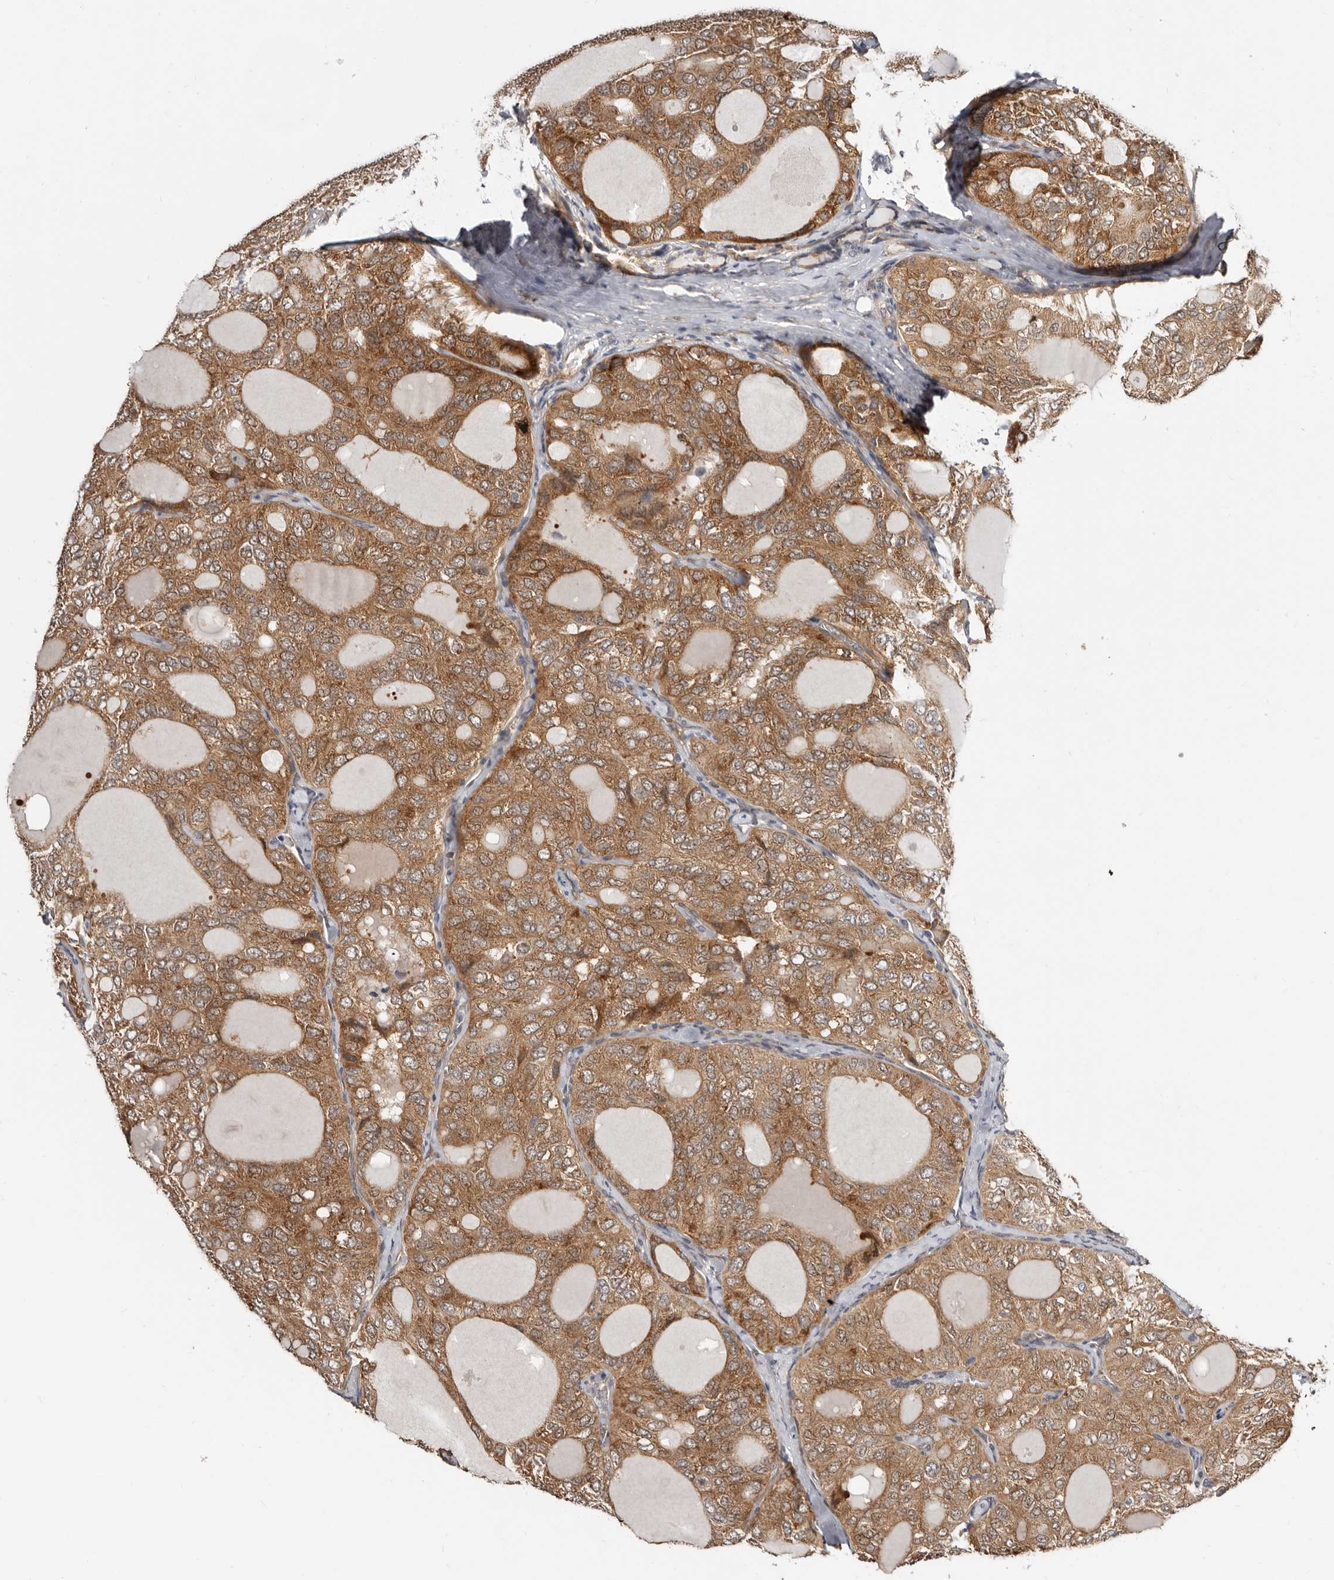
{"staining": {"intensity": "moderate", "quantity": ">75%", "location": "cytoplasmic/membranous"}, "tissue": "thyroid cancer", "cell_type": "Tumor cells", "image_type": "cancer", "snomed": [{"axis": "morphology", "description": "Follicular adenoma carcinoma, NOS"}, {"axis": "topography", "description": "Thyroid gland"}], "caption": "An immunohistochemistry micrograph of neoplastic tissue is shown. Protein staining in brown labels moderate cytoplasmic/membranous positivity in thyroid cancer within tumor cells.", "gene": "SBDS", "patient": {"sex": "male", "age": 75}}